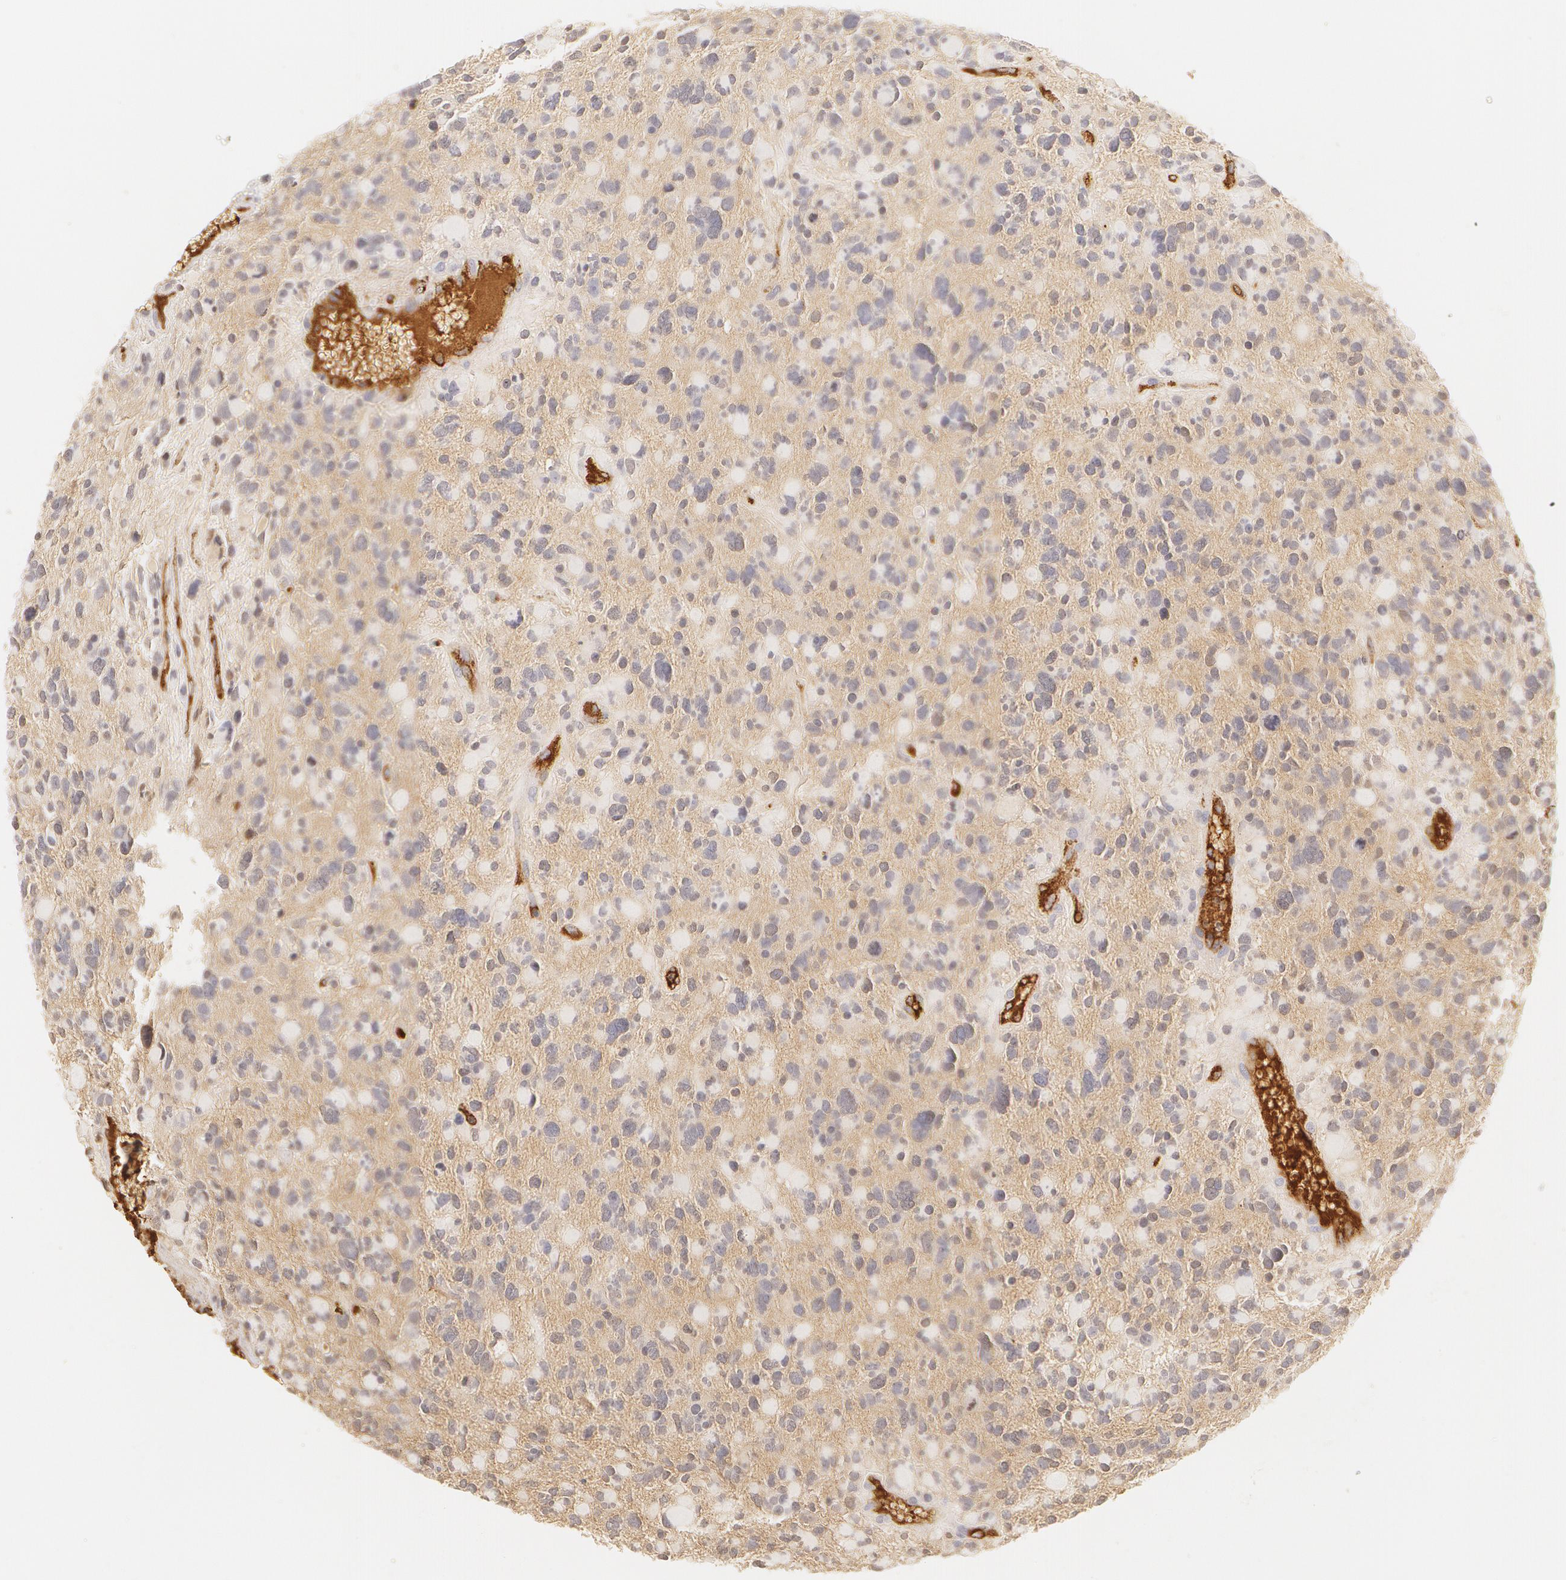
{"staining": {"intensity": "negative", "quantity": "none", "location": "none"}, "tissue": "glioma", "cell_type": "Tumor cells", "image_type": "cancer", "snomed": [{"axis": "morphology", "description": "Glioma, malignant, High grade"}, {"axis": "topography", "description": "Brain"}], "caption": "Malignant glioma (high-grade) stained for a protein using IHC shows no staining tumor cells.", "gene": "VWF", "patient": {"sex": "female", "age": 37}}